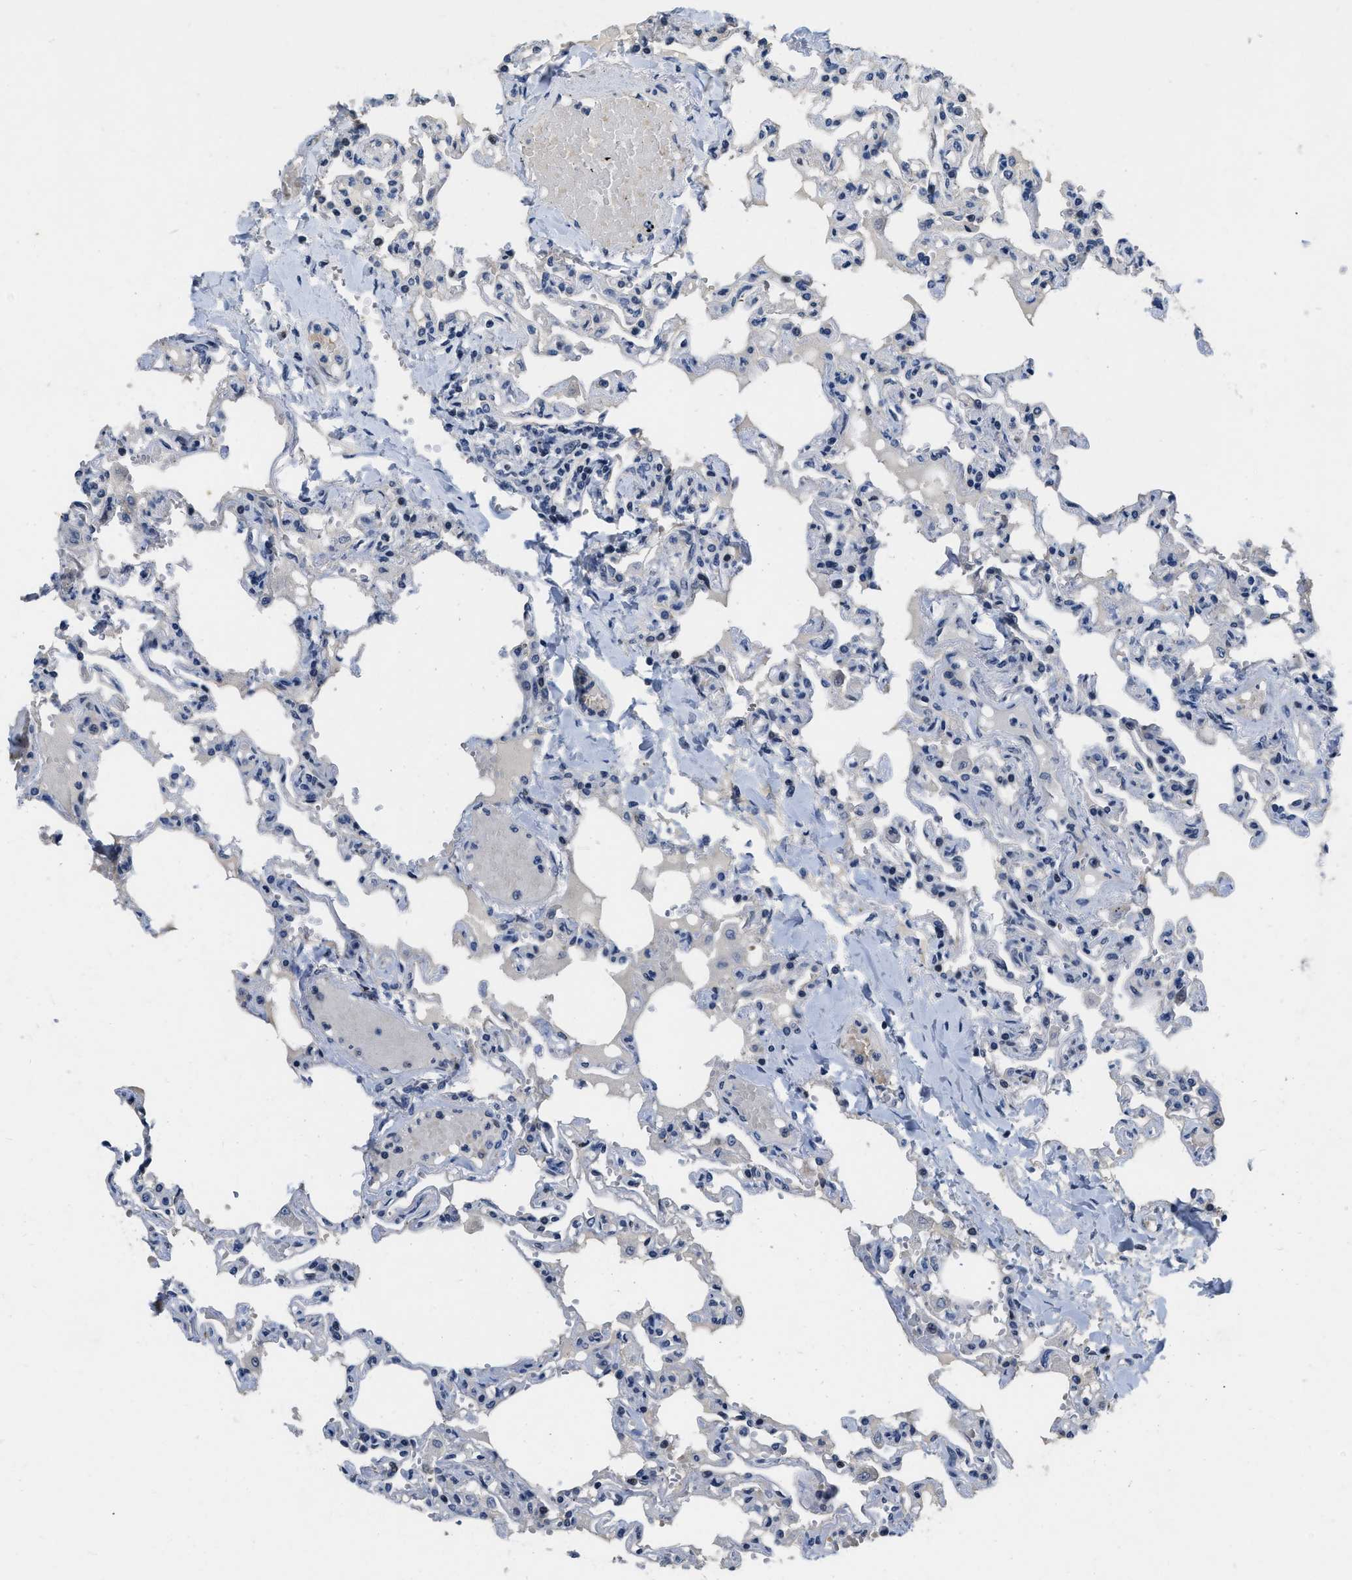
{"staining": {"intensity": "negative", "quantity": "none", "location": "none"}, "tissue": "lung", "cell_type": "Alveolar cells", "image_type": "normal", "snomed": [{"axis": "morphology", "description": "Normal tissue, NOS"}, {"axis": "topography", "description": "Lung"}], "caption": "Immunohistochemistry (IHC) image of unremarkable human lung stained for a protein (brown), which exhibits no staining in alveolar cells. (Immunohistochemistry (IHC), brightfield microscopy, high magnification).", "gene": "VIP", "patient": {"sex": "male", "age": 21}}